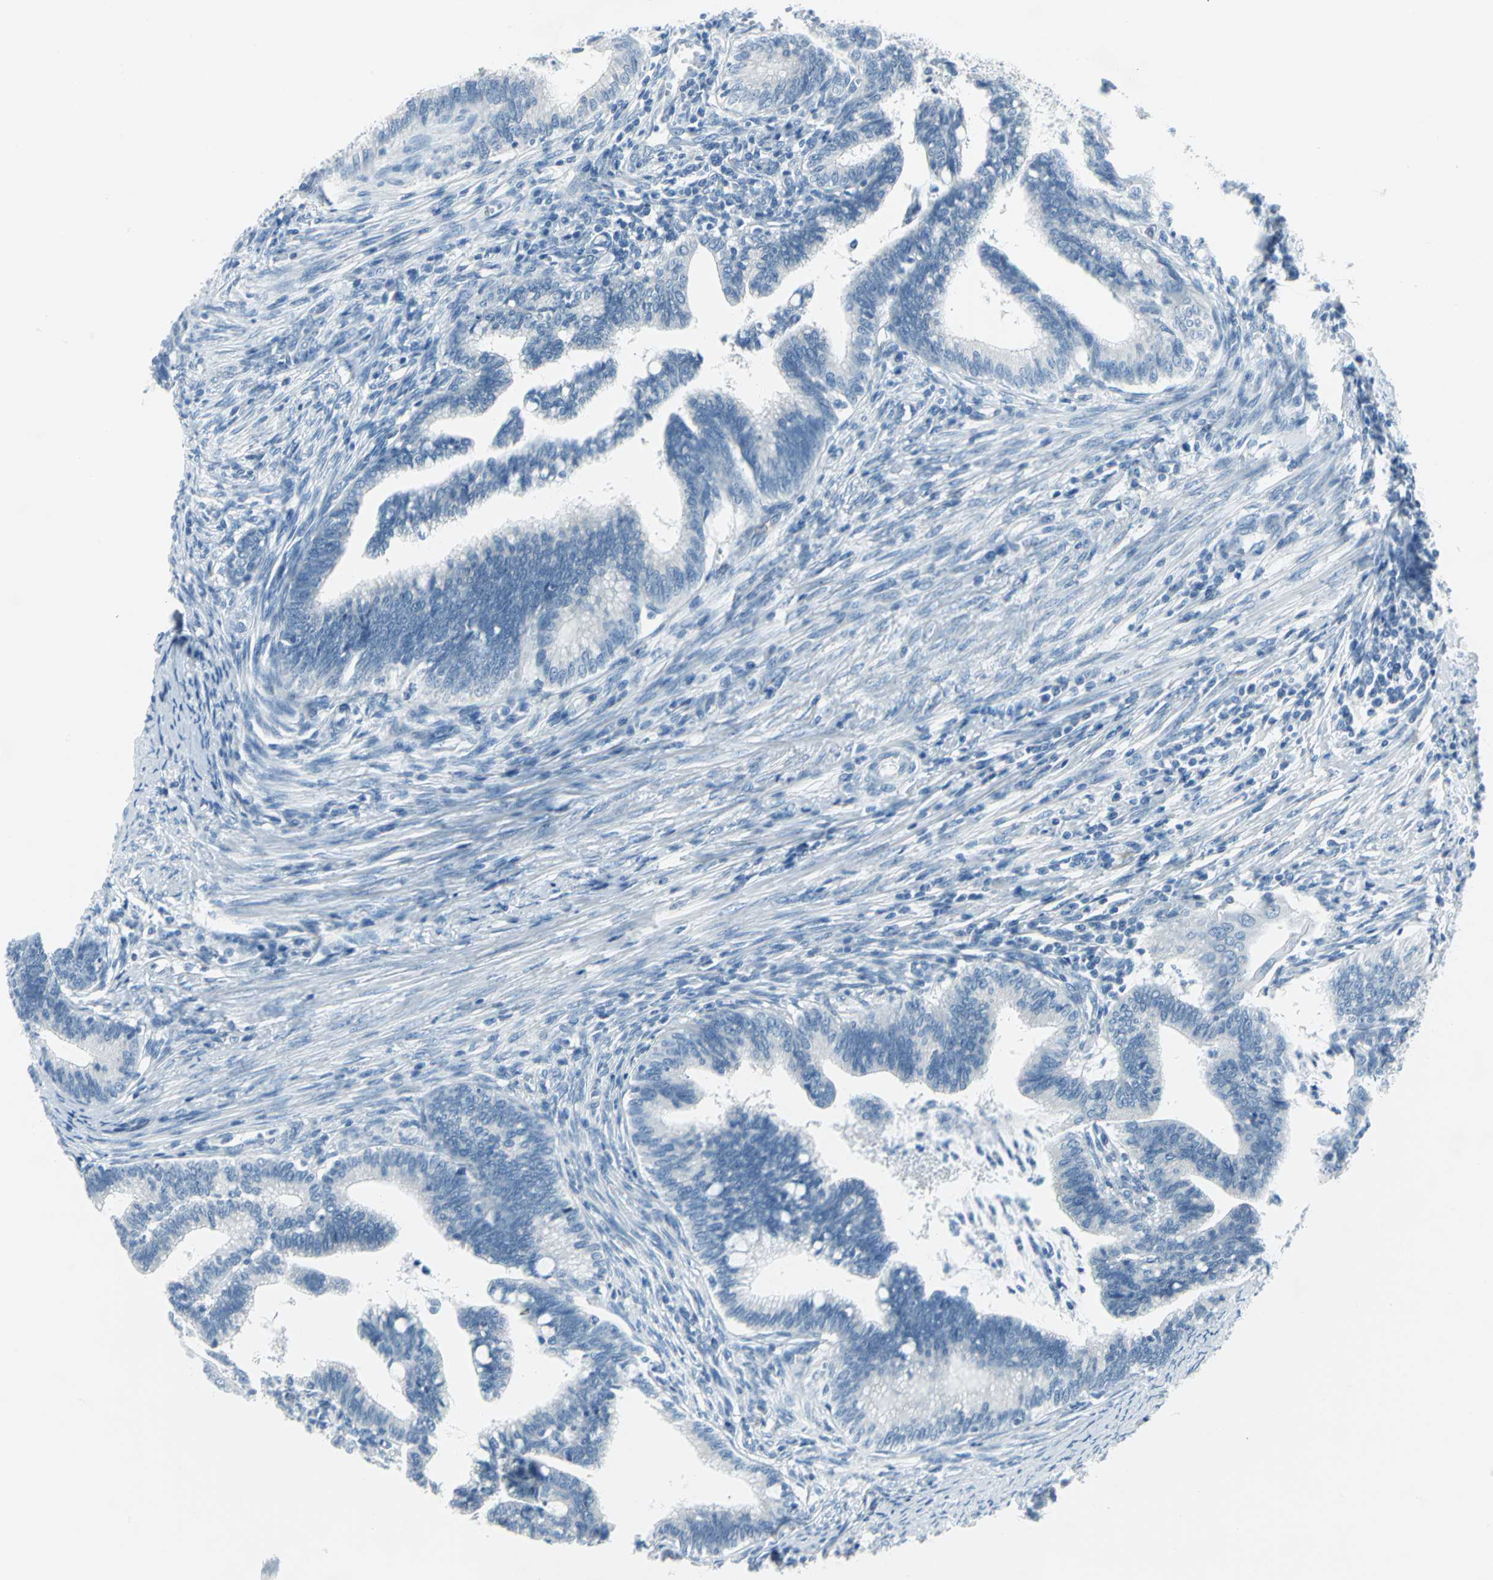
{"staining": {"intensity": "negative", "quantity": "none", "location": "none"}, "tissue": "cervical cancer", "cell_type": "Tumor cells", "image_type": "cancer", "snomed": [{"axis": "morphology", "description": "Adenocarcinoma, NOS"}, {"axis": "topography", "description": "Cervix"}], "caption": "A histopathology image of adenocarcinoma (cervical) stained for a protein exhibits no brown staining in tumor cells.", "gene": "CYB5A", "patient": {"sex": "female", "age": 36}}